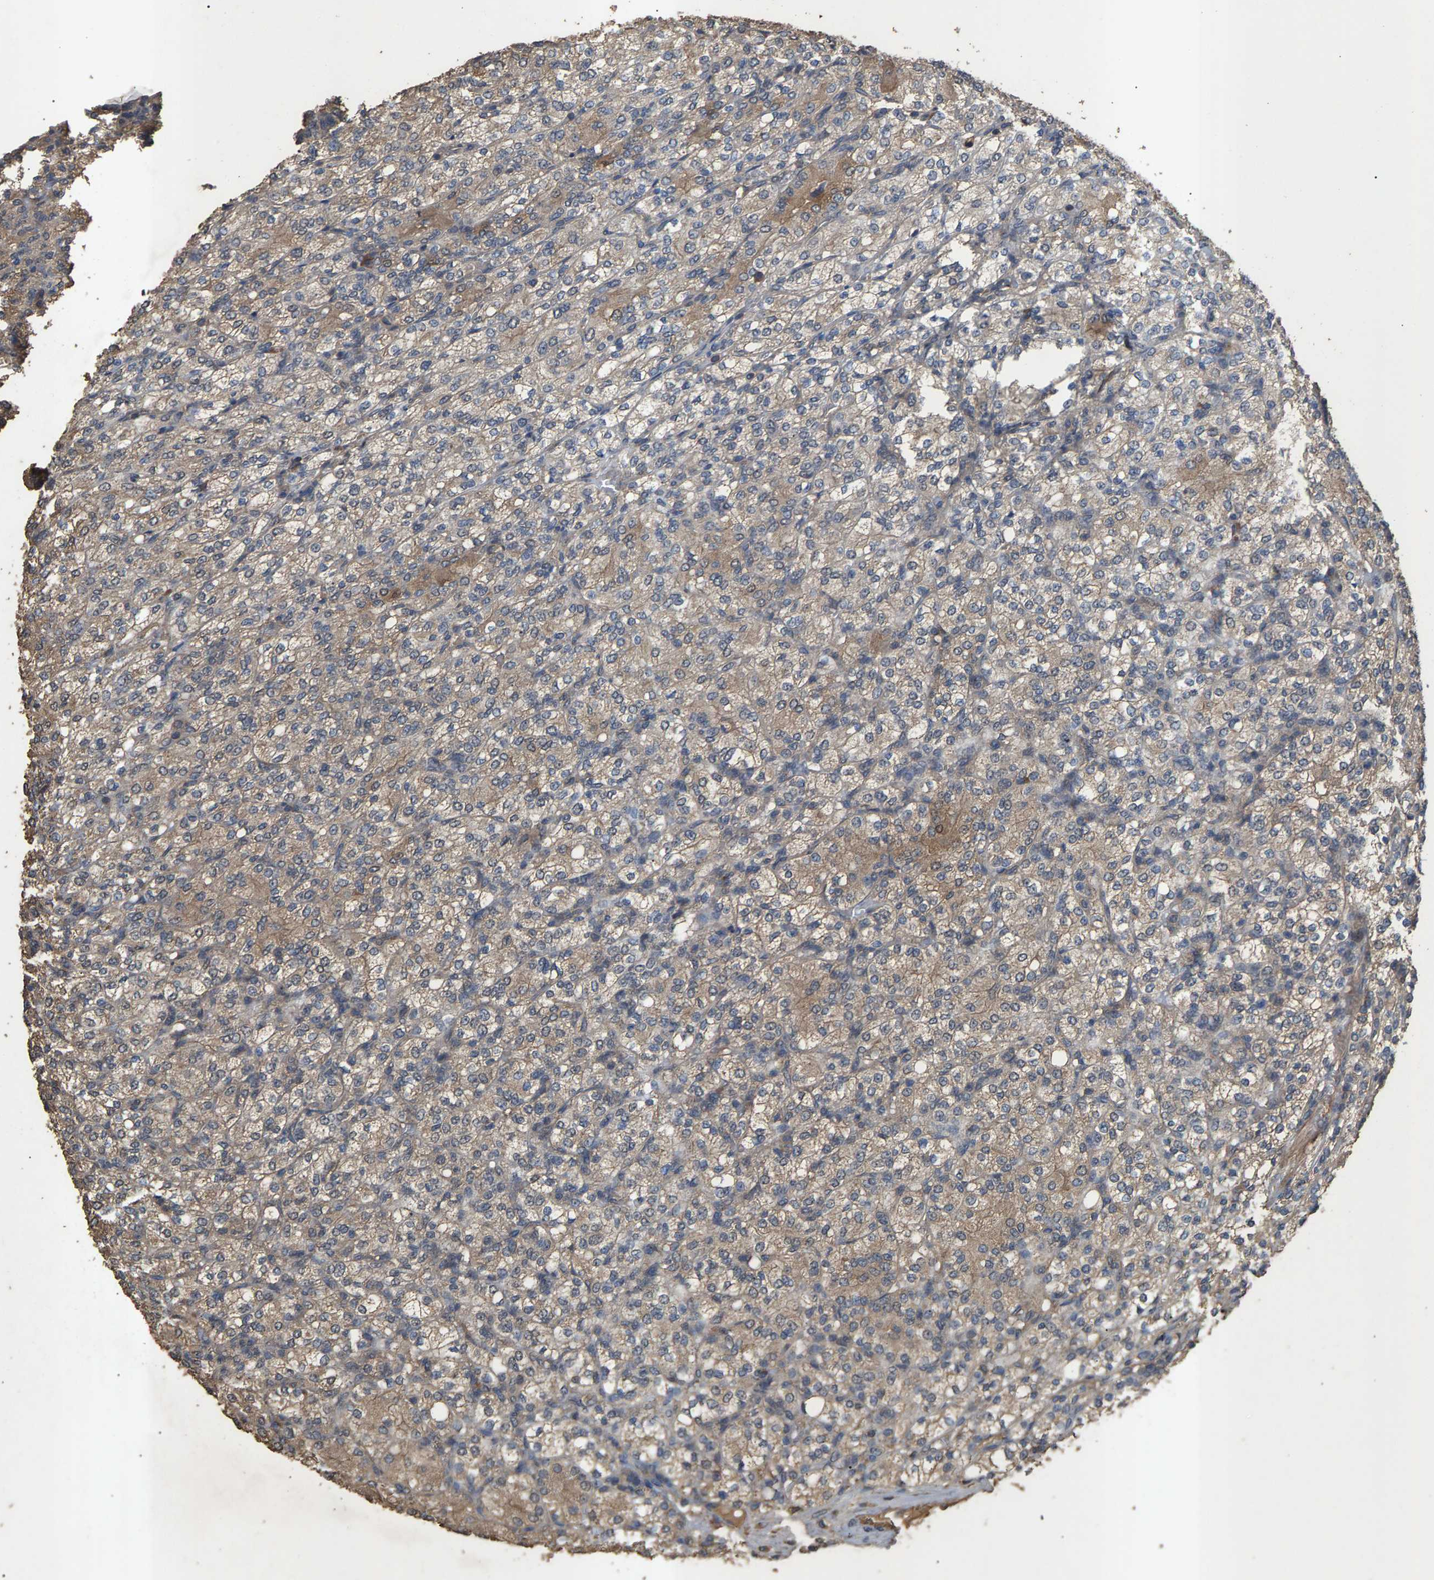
{"staining": {"intensity": "weak", "quantity": "<25%", "location": "cytoplasmic/membranous"}, "tissue": "renal cancer", "cell_type": "Tumor cells", "image_type": "cancer", "snomed": [{"axis": "morphology", "description": "Adenocarcinoma, NOS"}, {"axis": "topography", "description": "Kidney"}], "caption": "High power microscopy histopathology image of an immunohistochemistry photomicrograph of renal cancer, revealing no significant staining in tumor cells.", "gene": "HTRA3", "patient": {"sex": "male", "age": 77}}